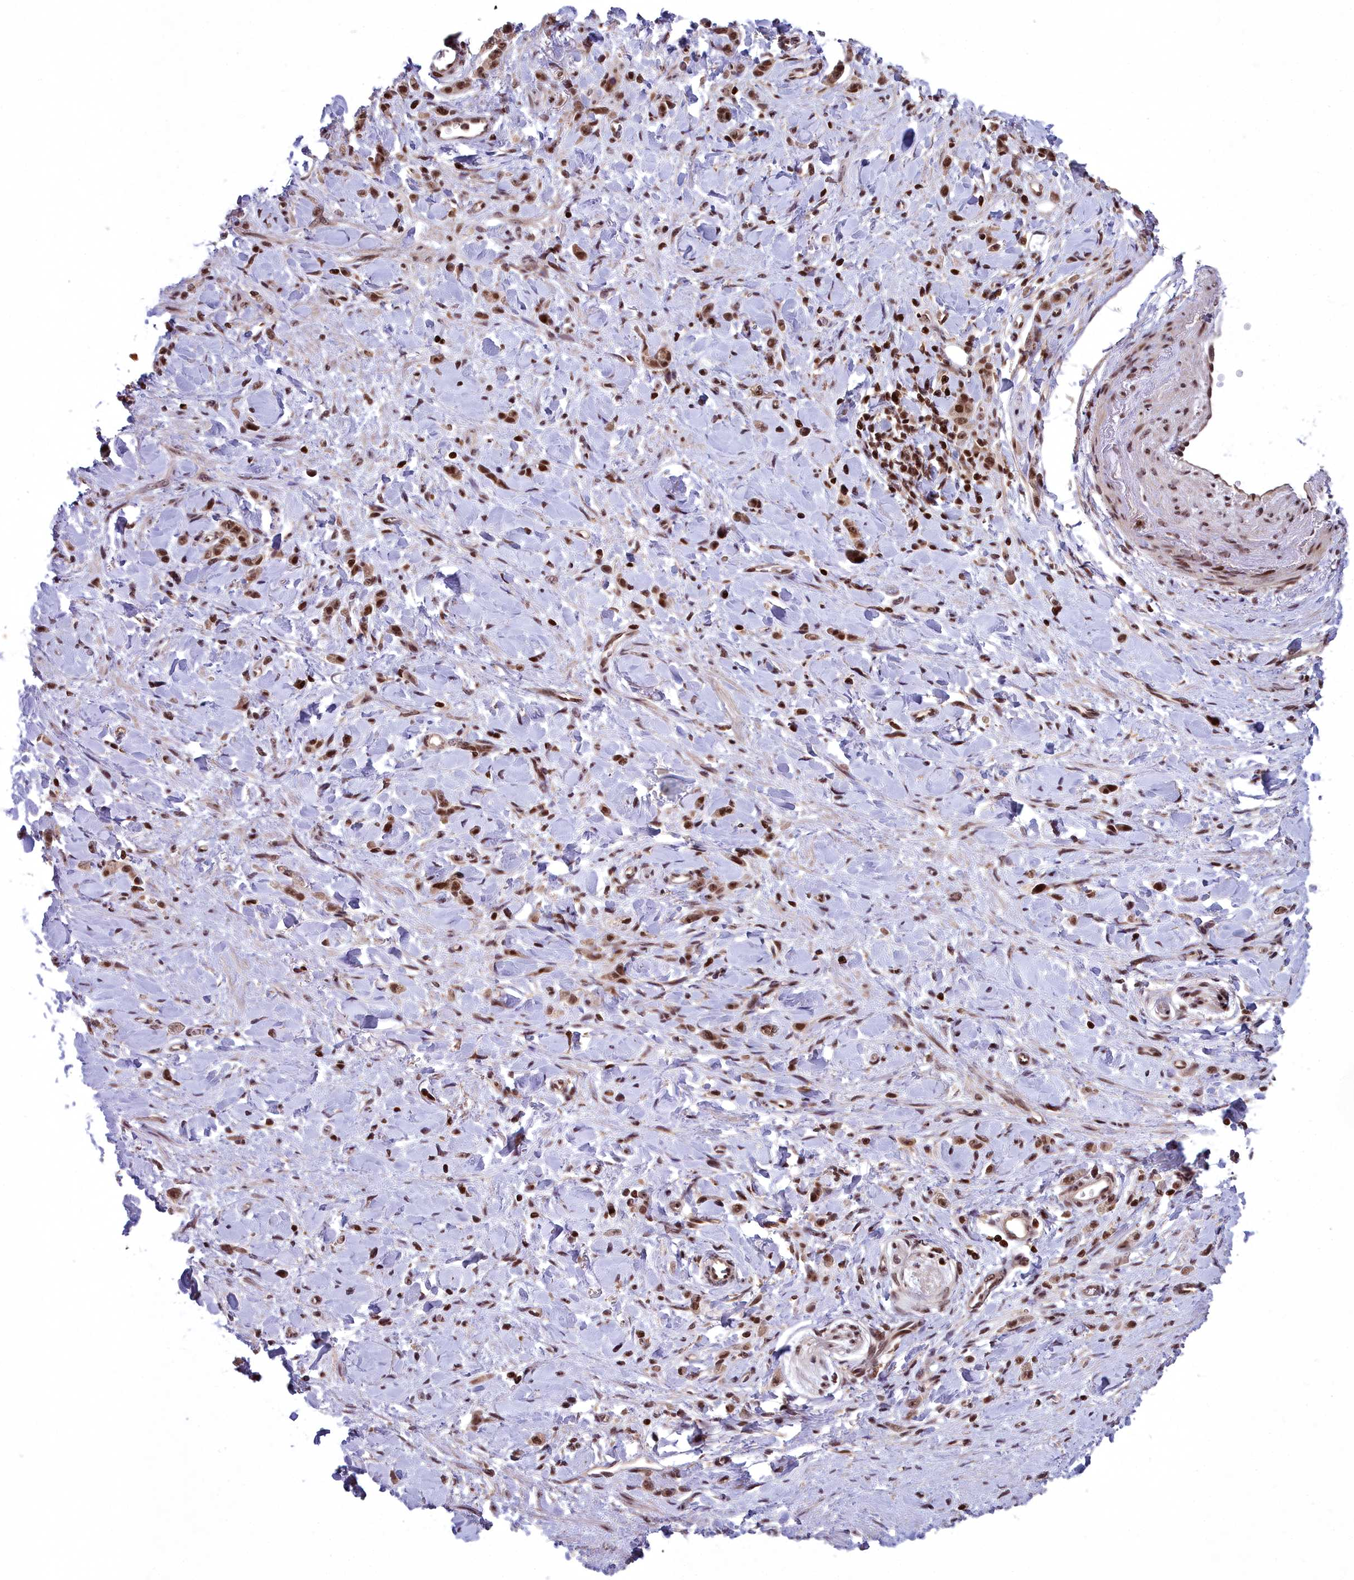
{"staining": {"intensity": "moderate", "quantity": ">75%", "location": "nuclear"}, "tissue": "stomach cancer", "cell_type": "Tumor cells", "image_type": "cancer", "snomed": [{"axis": "morphology", "description": "Normal tissue, NOS"}, {"axis": "morphology", "description": "Adenocarcinoma, NOS"}, {"axis": "topography", "description": "Stomach"}], "caption": "Moderate nuclear expression is appreciated in about >75% of tumor cells in stomach cancer.", "gene": "GMEB1", "patient": {"sex": "male", "age": 82}}